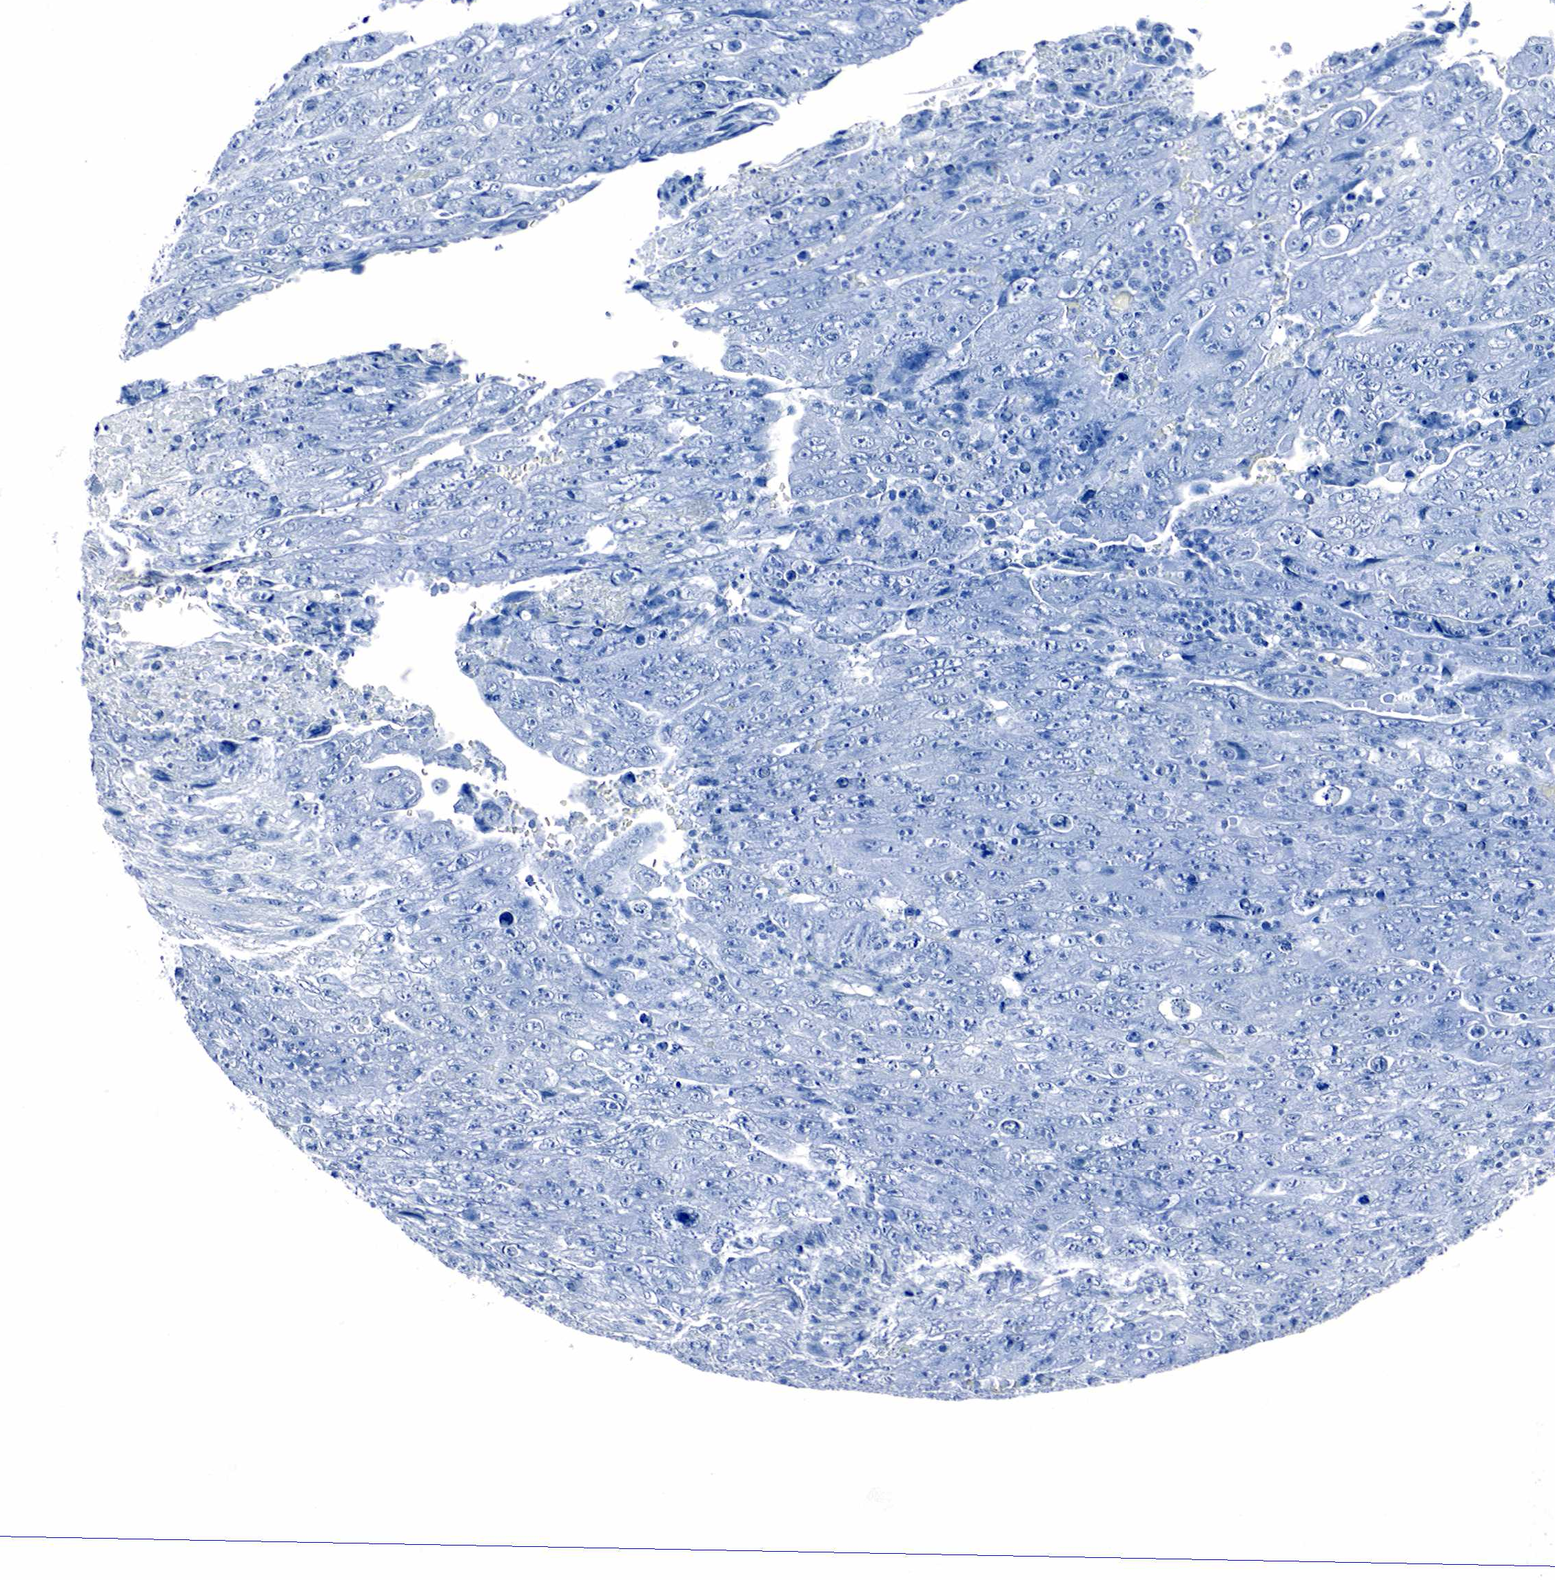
{"staining": {"intensity": "negative", "quantity": "none", "location": "none"}, "tissue": "testis cancer", "cell_type": "Tumor cells", "image_type": "cancer", "snomed": [{"axis": "morphology", "description": "Carcinoma, Embryonal, NOS"}, {"axis": "topography", "description": "Testis"}], "caption": "This is a micrograph of immunohistochemistry (IHC) staining of embryonal carcinoma (testis), which shows no staining in tumor cells. The staining is performed using DAB brown chromogen with nuclei counter-stained in using hematoxylin.", "gene": "GAST", "patient": {"sex": "male", "age": 28}}